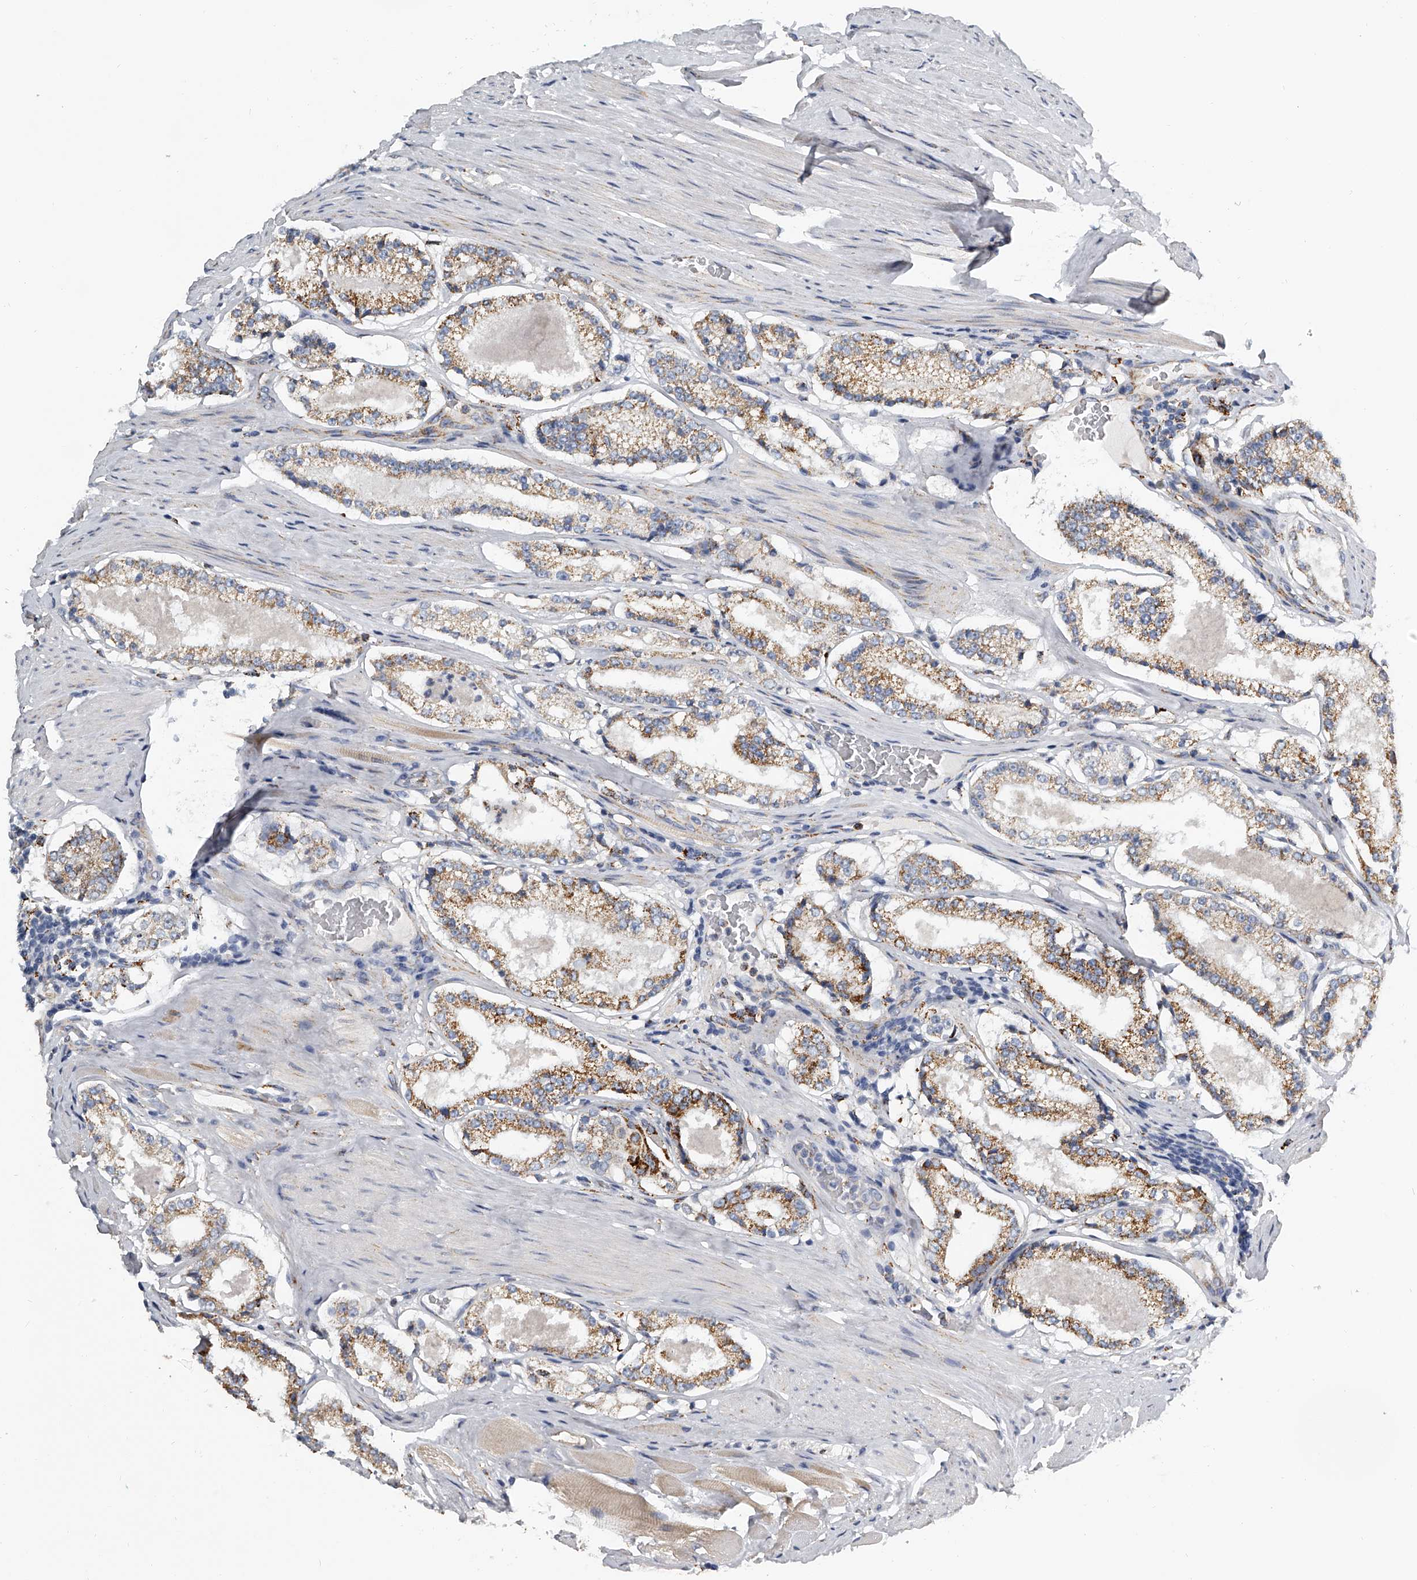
{"staining": {"intensity": "moderate", "quantity": "25%-75%", "location": "cytoplasmic/membranous"}, "tissue": "prostate cancer", "cell_type": "Tumor cells", "image_type": "cancer", "snomed": [{"axis": "morphology", "description": "Adenocarcinoma, Low grade"}, {"axis": "topography", "description": "Prostate"}], "caption": "Prostate cancer was stained to show a protein in brown. There is medium levels of moderate cytoplasmic/membranous staining in approximately 25%-75% of tumor cells. The staining is performed using DAB (3,3'-diaminobenzidine) brown chromogen to label protein expression. The nuclei are counter-stained blue using hematoxylin.", "gene": "KLHL7", "patient": {"sex": "male", "age": 70}}